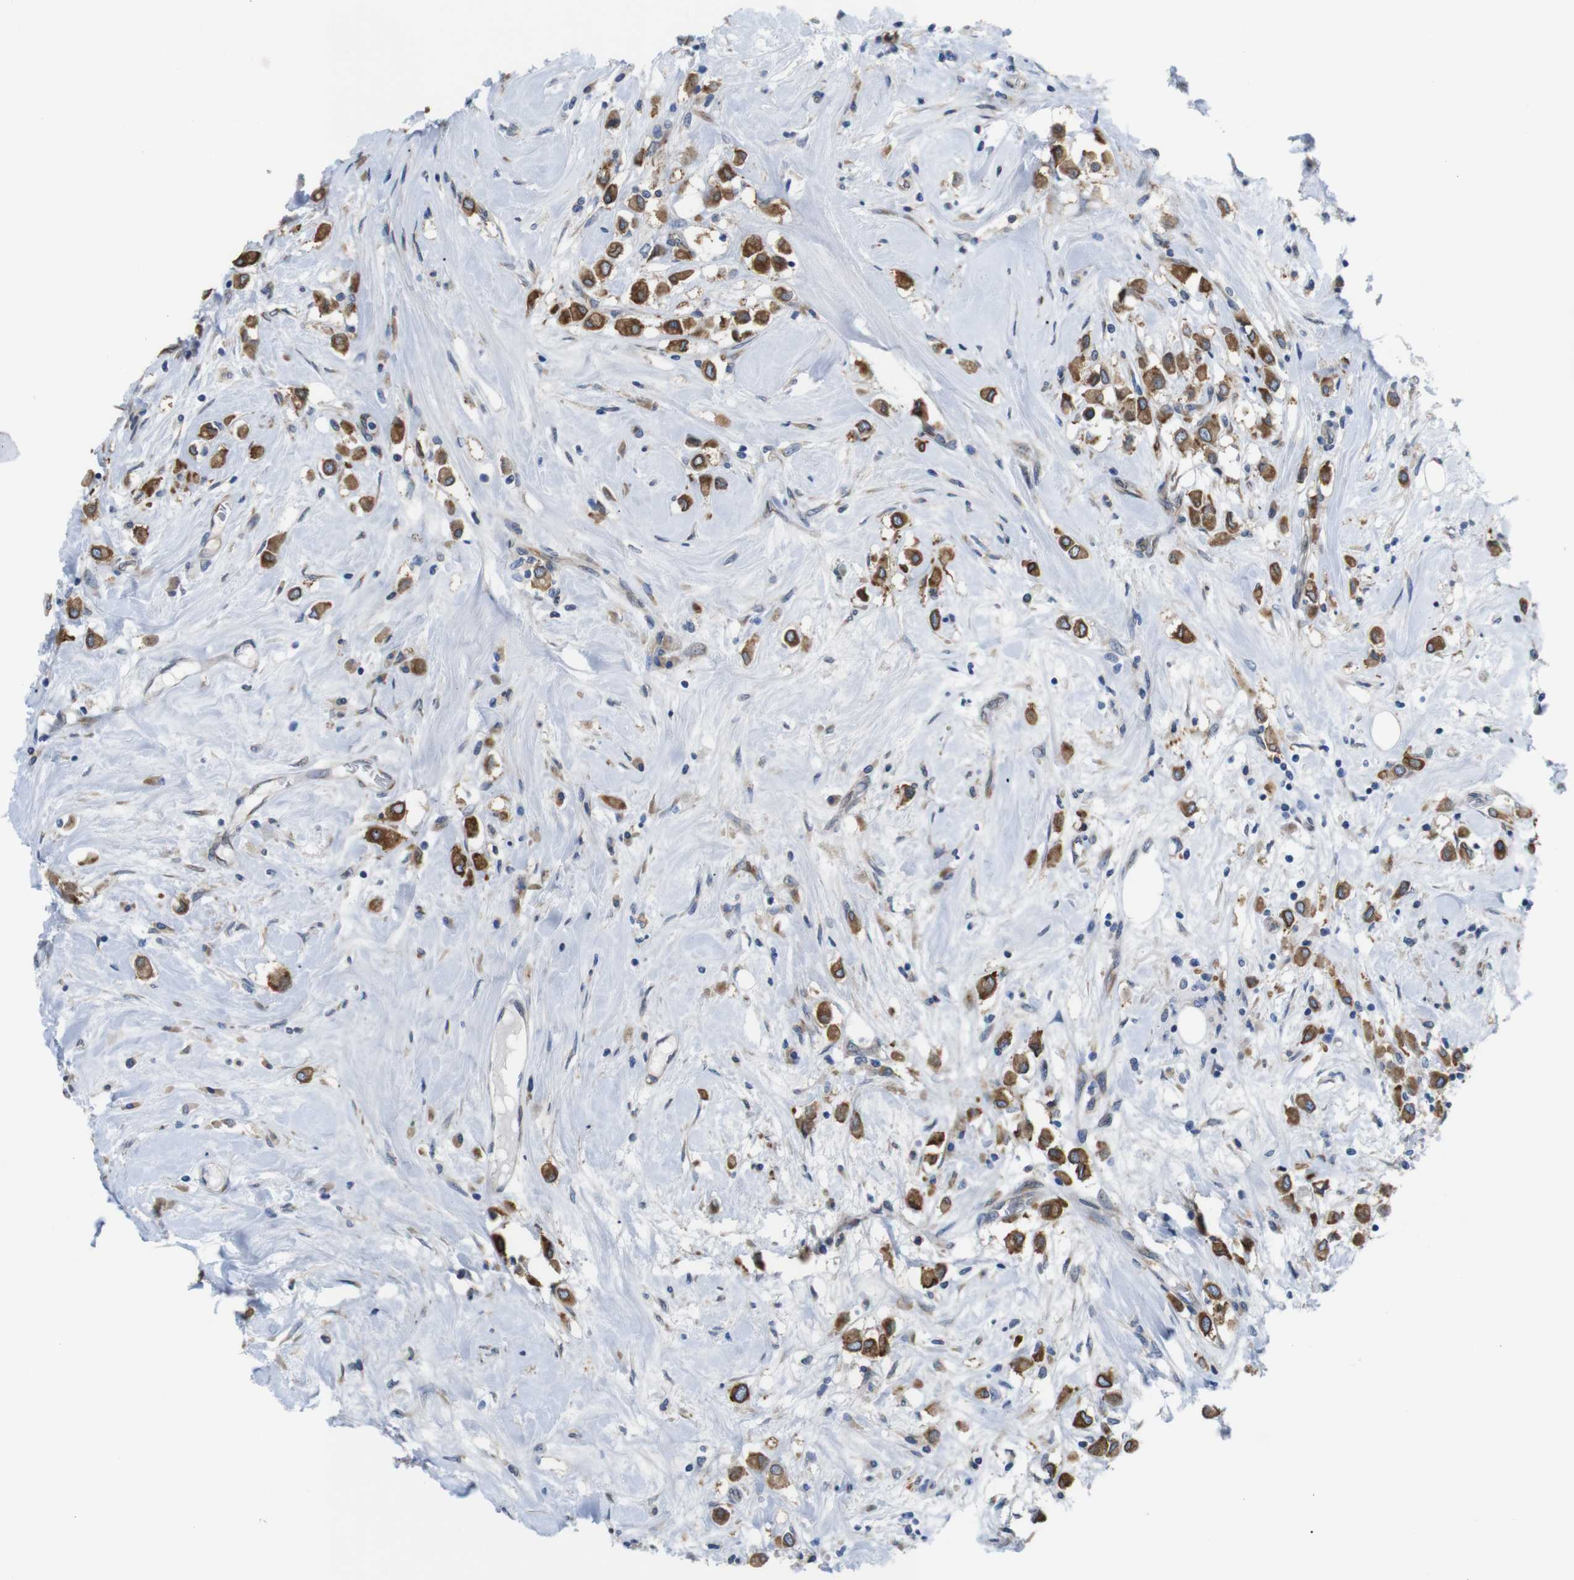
{"staining": {"intensity": "strong", "quantity": ">75%", "location": "cytoplasmic/membranous"}, "tissue": "breast cancer", "cell_type": "Tumor cells", "image_type": "cancer", "snomed": [{"axis": "morphology", "description": "Duct carcinoma"}, {"axis": "topography", "description": "Breast"}], "caption": "Protein analysis of breast cancer (intraductal carcinoma) tissue exhibits strong cytoplasmic/membranous staining in about >75% of tumor cells.", "gene": "HACD3", "patient": {"sex": "female", "age": 61}}